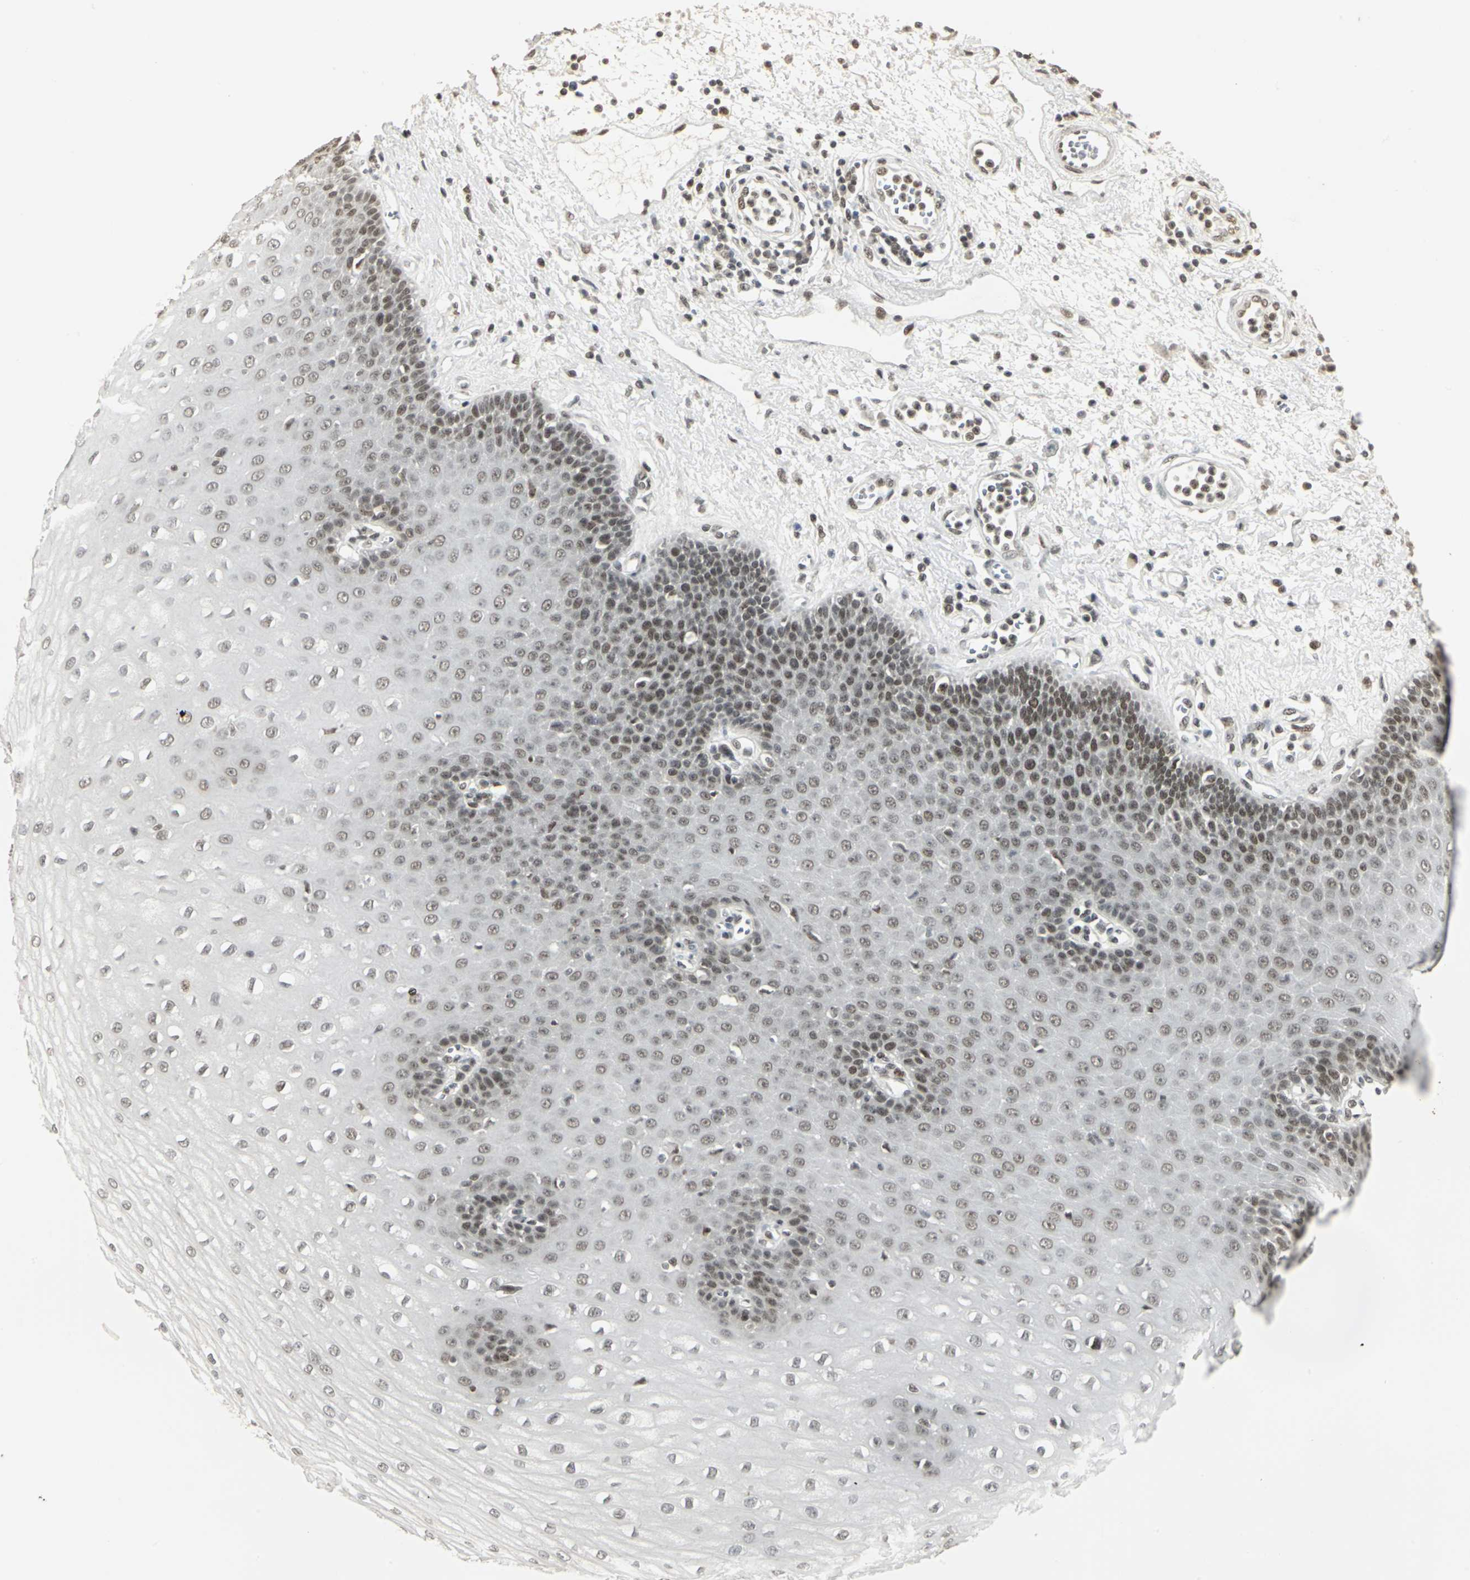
{"staining": {"intensity": "strong", "quantity": "25%-75%", "location": "nuclear"}, "tissue": "esophagus", "cell_type": "Squamous epithelial cells", "image_type": "normal", "snomed": [{"axis": "morphology", "description": "Normal tissue, NOS"}, {"axis": "morphology", "description": "Squamous cell carcinoma, NOS"}, {"axis": "topography", "description": "Esophagus"}], "caption": "Immunohistochemistry (IHC) histopathology image of unremarkable human esophagus stained for a protein (brown), which shows high levels of strong nuclear expression in about 25%-75% of squamous epithelial cells.", "gene": "CBX3", "patient": {"sex": "male", "age": 65}}